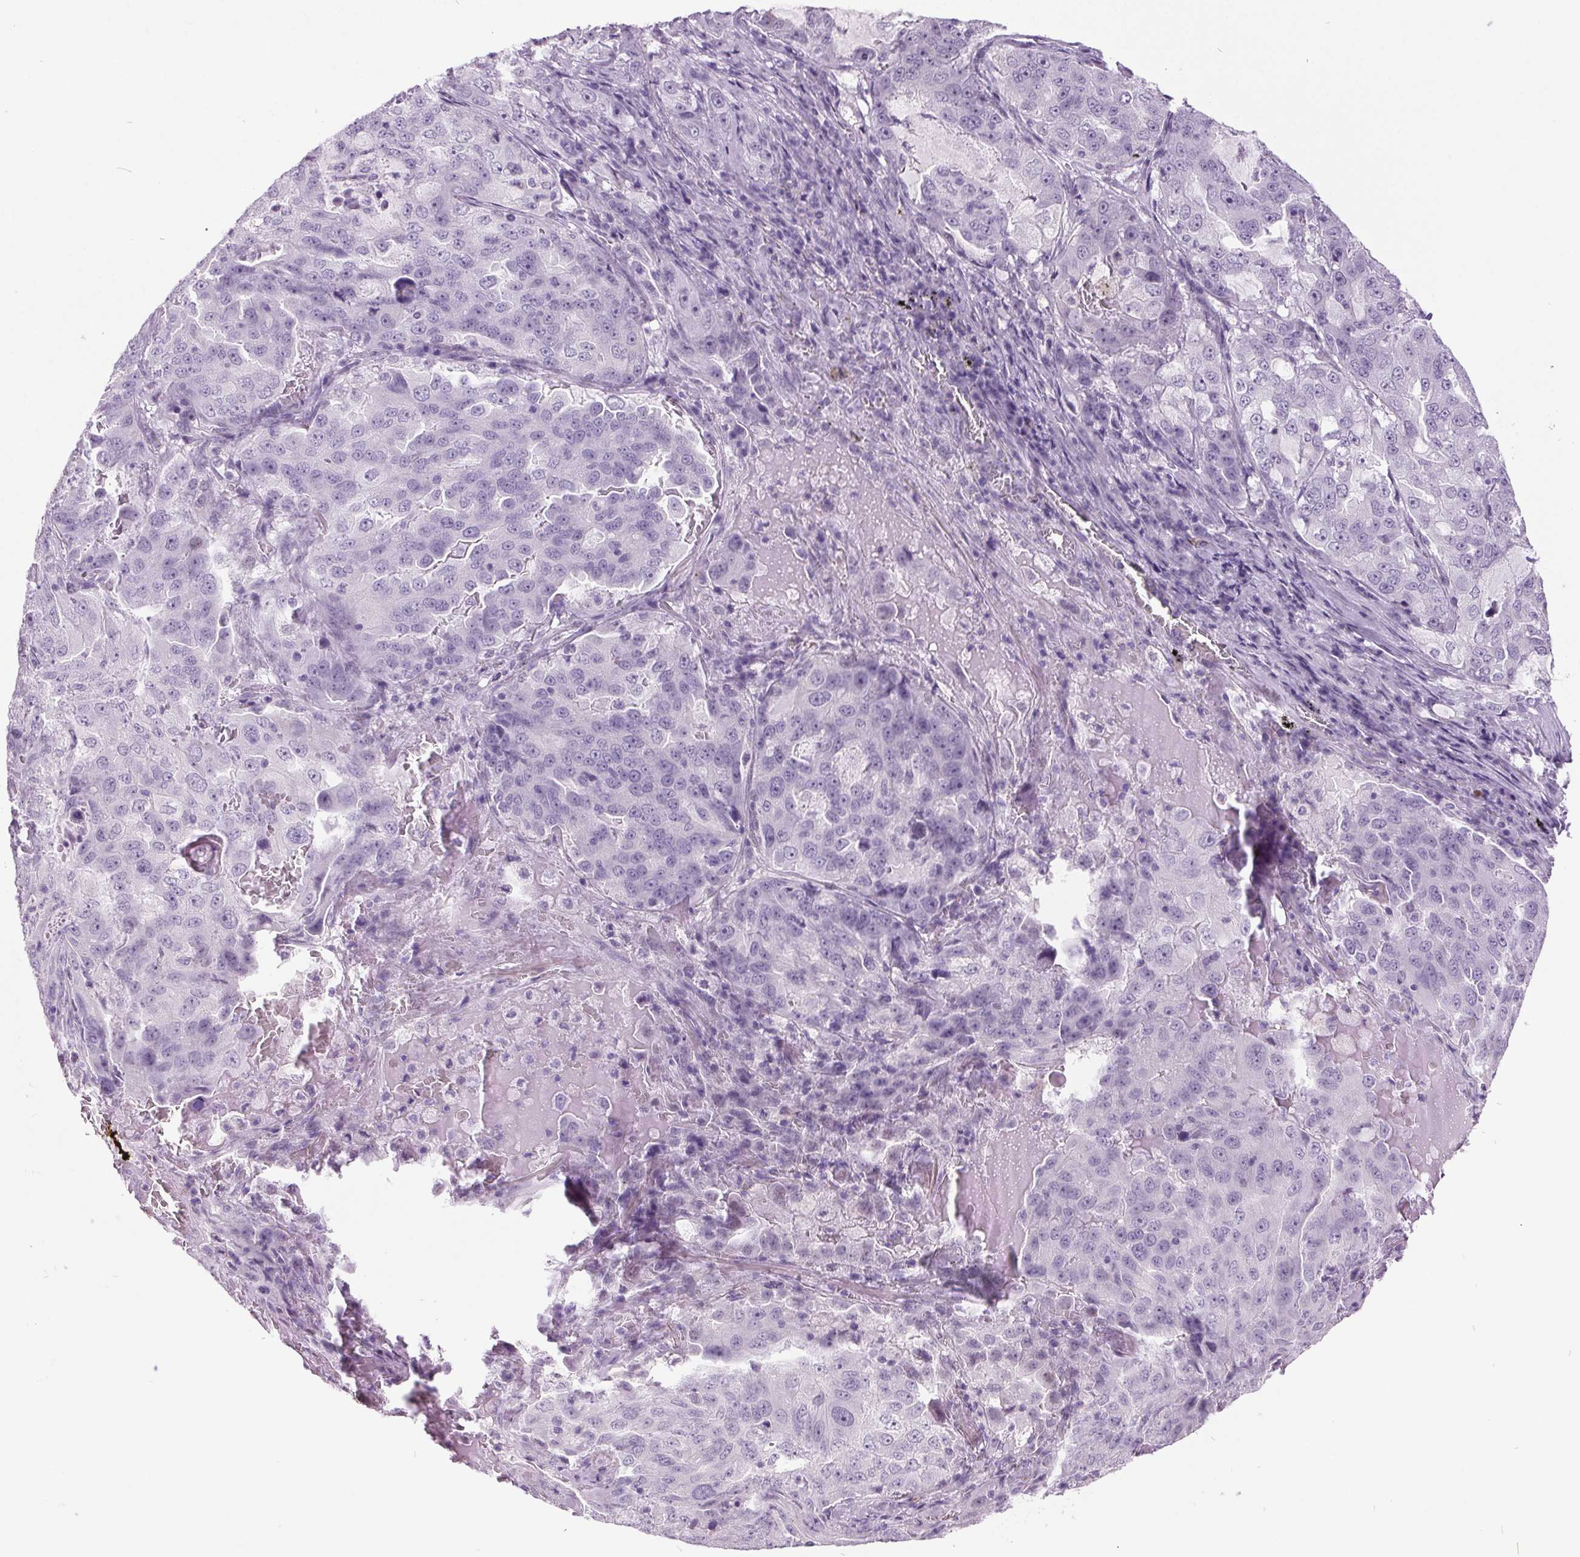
{"staining": {"intensity": "negative", "quantity": "none", "location": "none"}, "tissue": "lung cancer", "cell_type": "Tumor cells", "image_type": "cancer", "snomed": [{"axis": "morphology", "description": "Adenocarcinoma, NOS"}, {"axis": "topography", "description": "Lung"}], "caption": "IHC of human lung adenocarcinoma displays no positivity in tumor cells.", "gene": "ODAD2", "patient": {"sex": "female", "age": 61}}